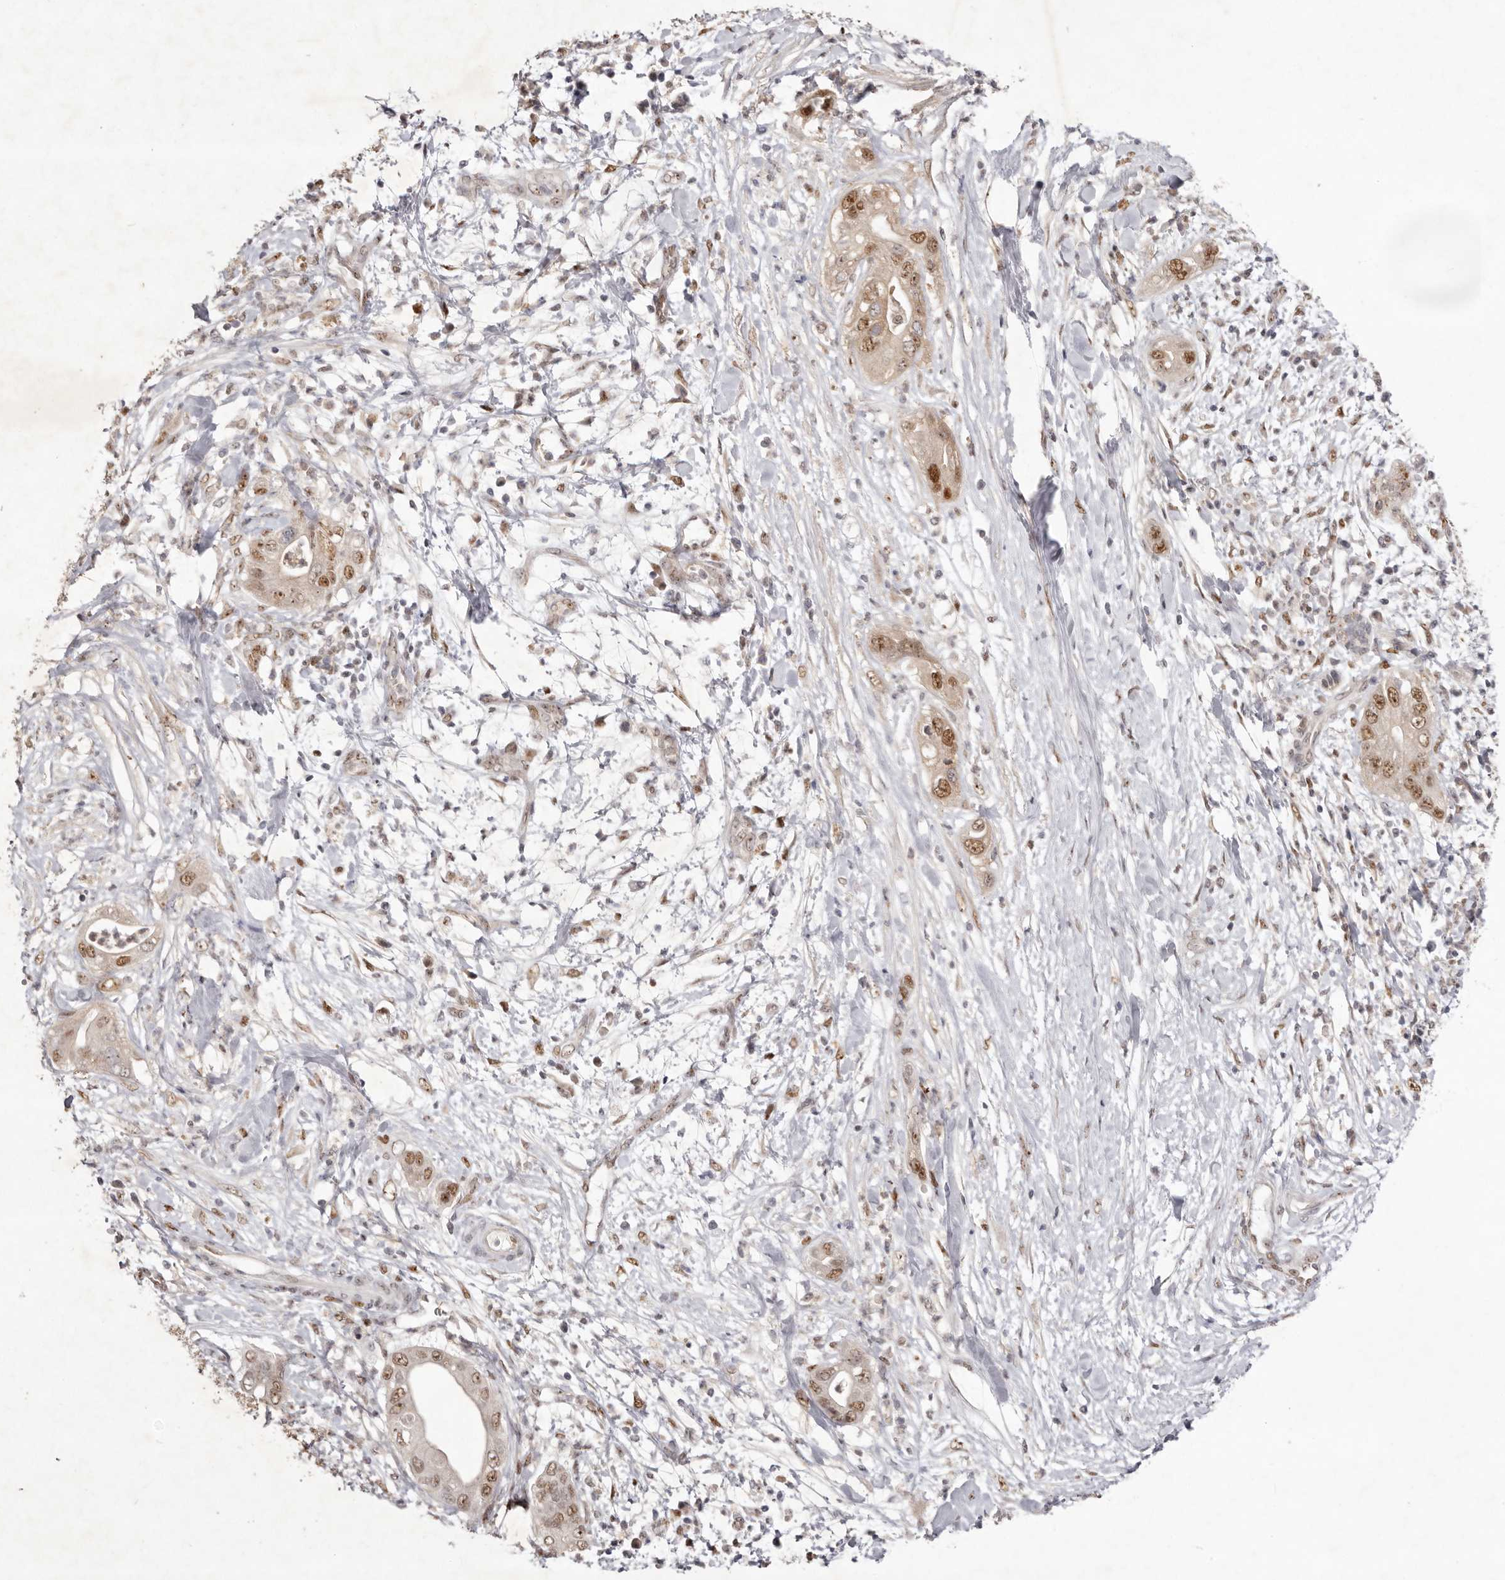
{"staining": {"intensity": "moderate", "quantity": ">75%", "location": "cytoplasmic/membranous,nuclear"}, "tissue": "pancreatic cancer", "cell_type": "Tumor cells", "image_type": "cancer", "snomed": [{"axis": "morphology", "description": "Adenocarcinoma, NOS"}, {"axis": "topography", "description": "Pancreas"}], "caption": "Immunohistochemistry of pancreatic adenocarcinoma shows medium levels of moderate cytoplasmic/membranous and nuclear expression in approximately >75% of tumor cells.", "gene": "TADA1", "patient": {"sex": "female", "age": 78}}